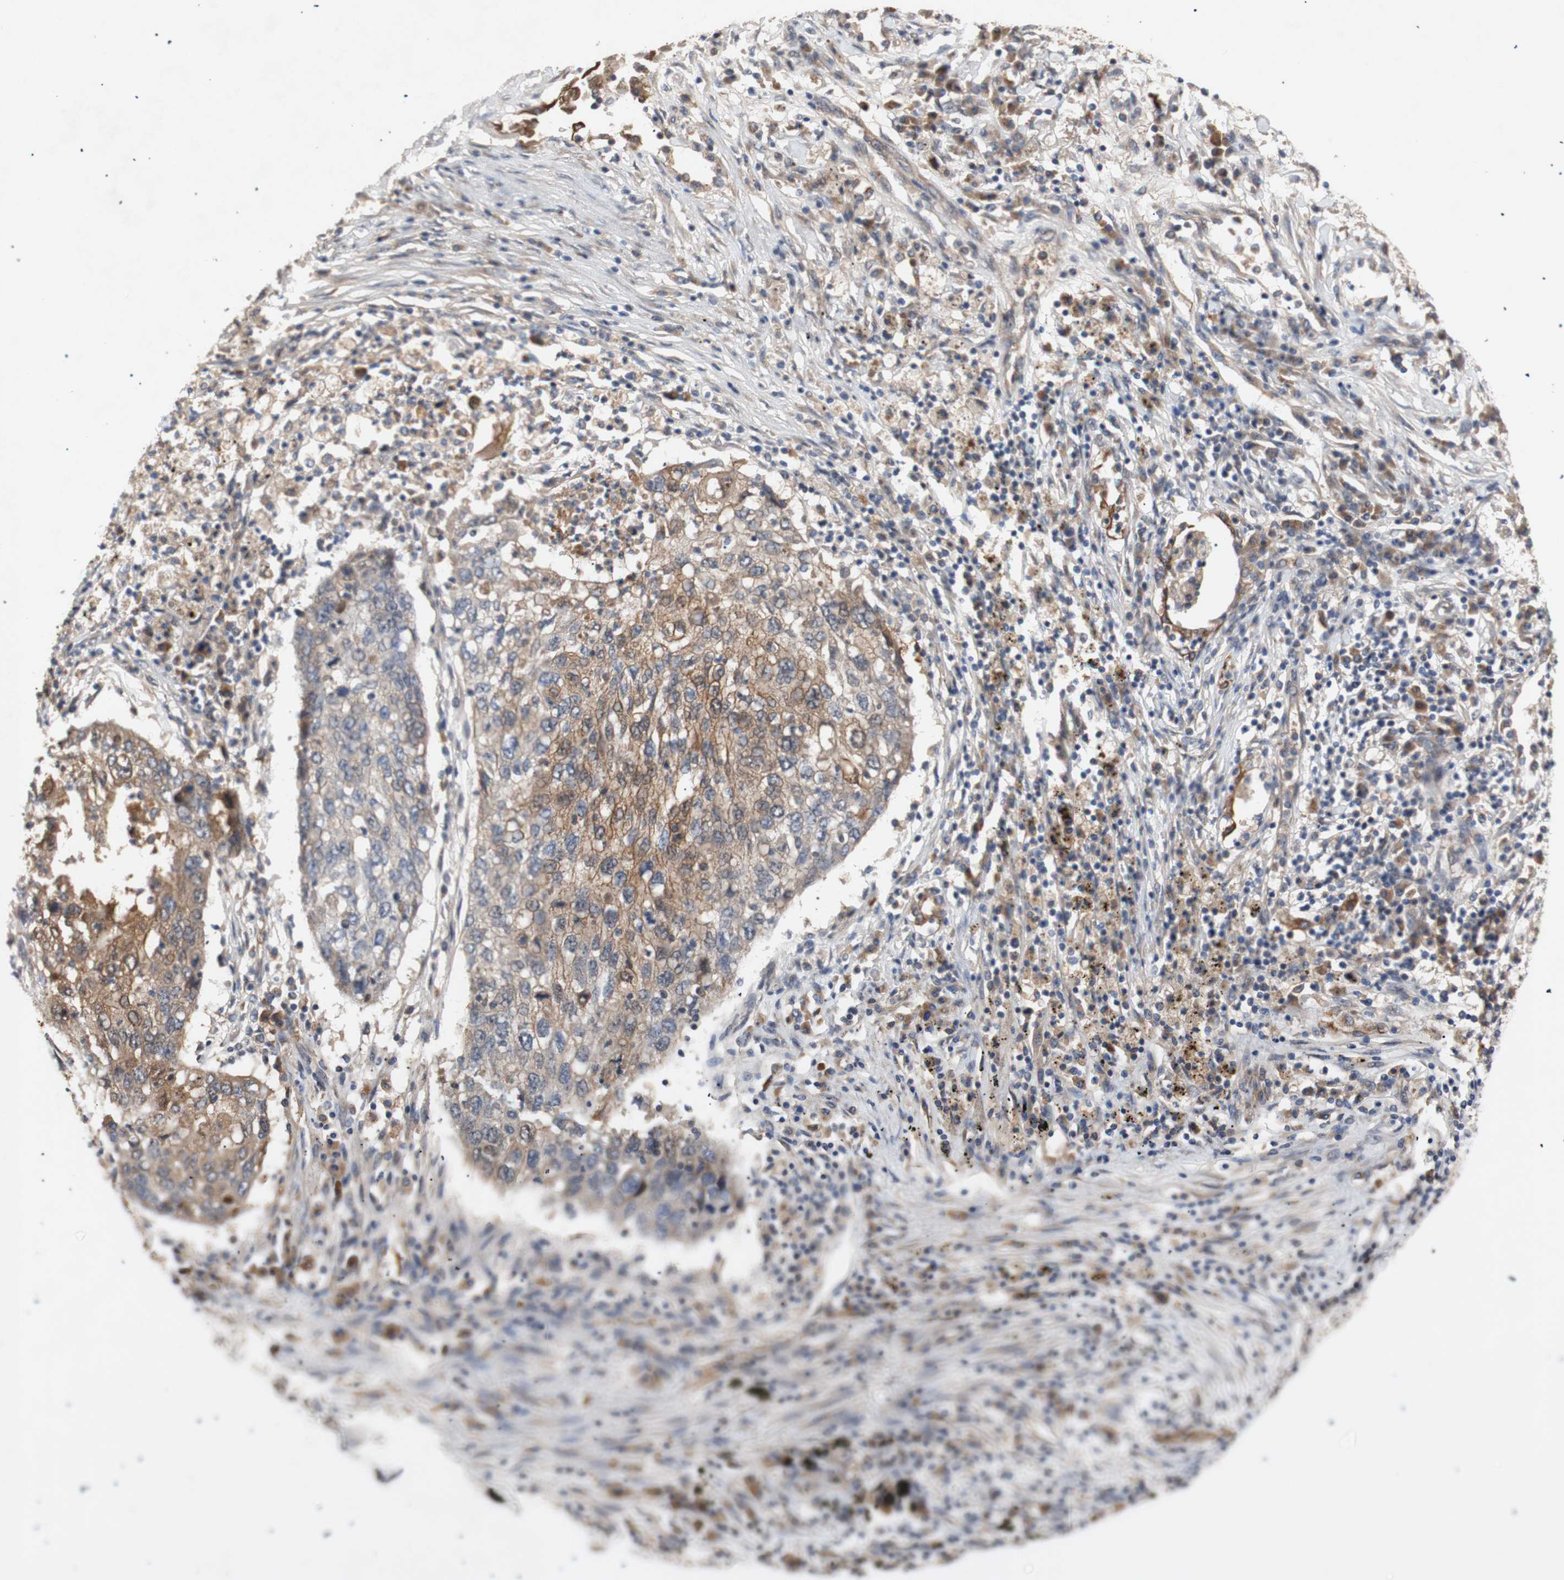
{"staining": {"intensity": "moderate", "quantity": ">75%", "location": "cytoplasmic/membranous"}, "tissue": "lung cancer", "cell_type": "Tumor cells", "image_type": "cancer", "snomed": [{"axis": "morphology", "description": "Squamous cell carcinoma, NOS"}, {"axis": "topography", "description": "Lung"}], "caption": "An image showing moderate cytoplasmic/membranous staining in about >75% of tumor cells in lung cancer (squamous cell carcinoma), as visualized by brown immunohistochemical staining.", "gene": "PKN1", "patient": {"sex": "female", "age": 63}}